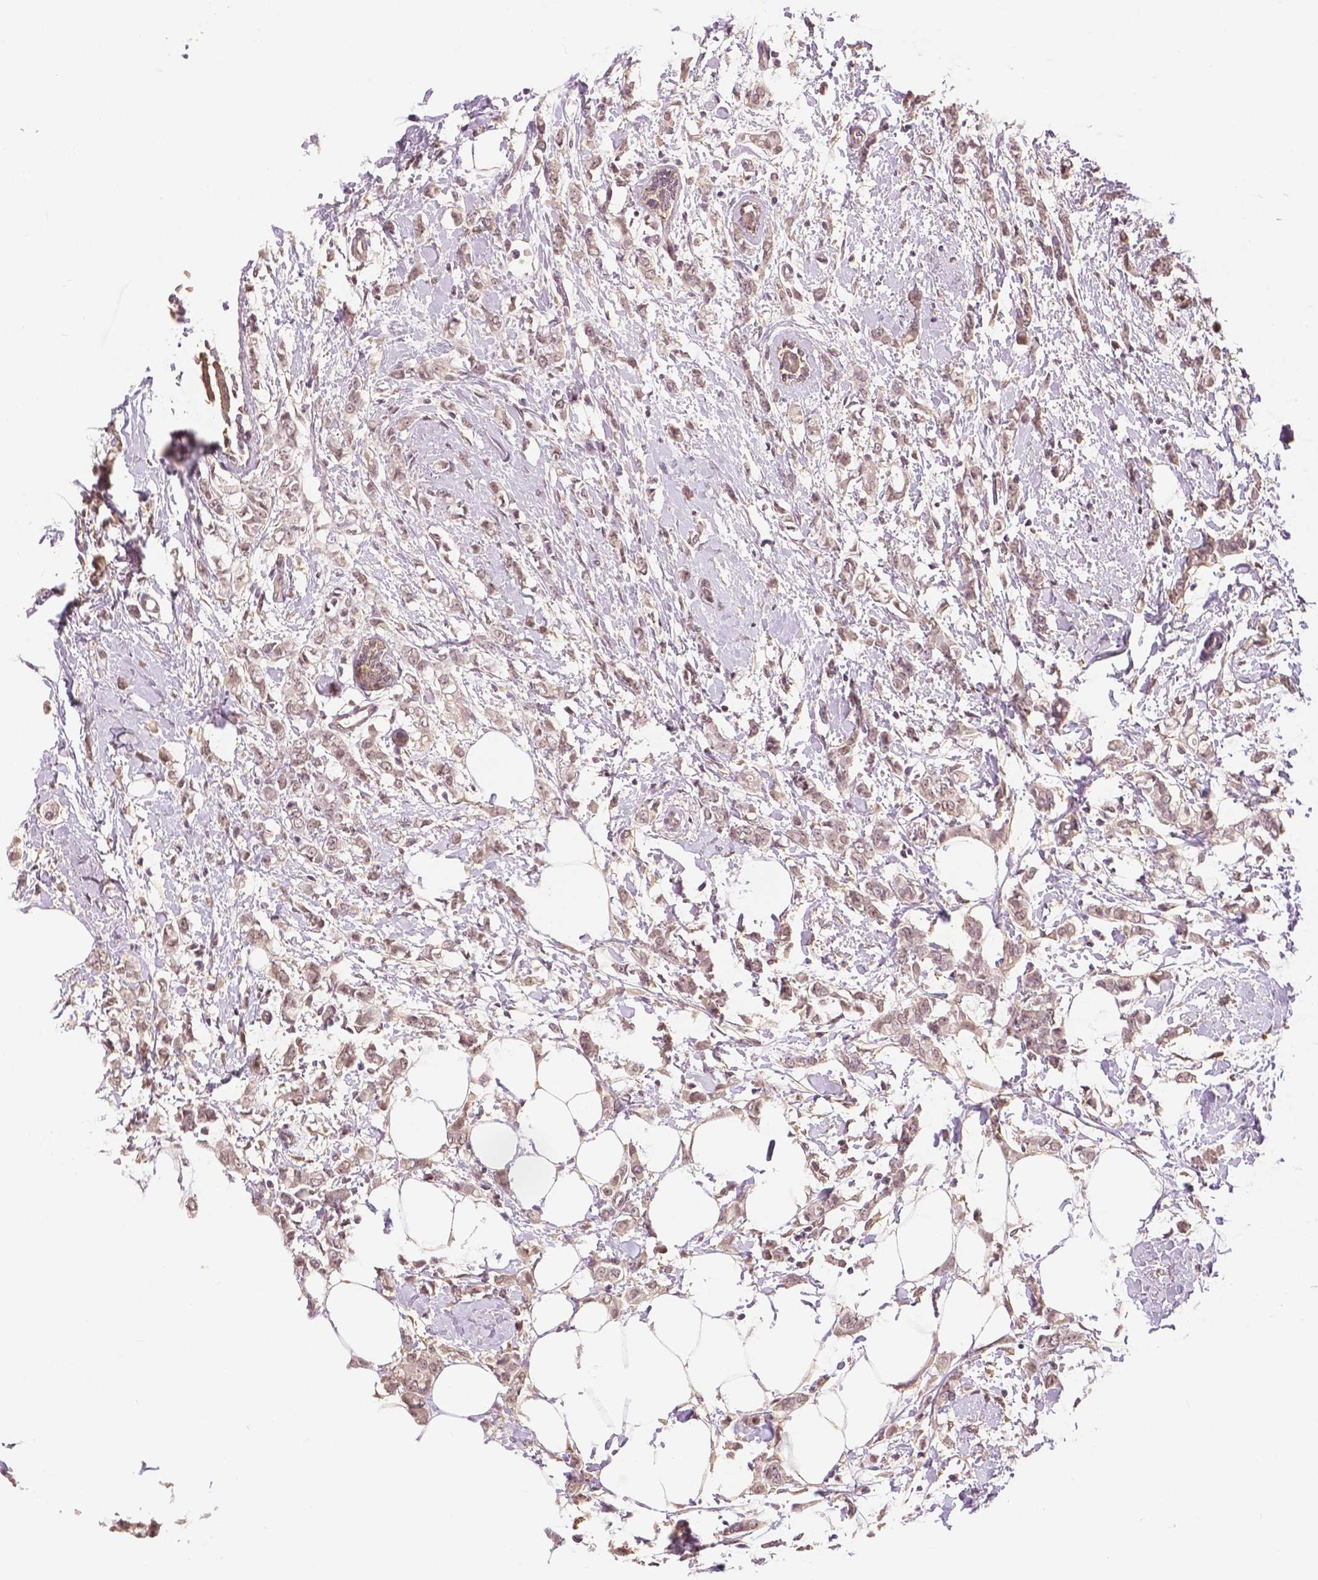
{"staining": {"intensity": "weak", "quantity": ">75%", "location": "nuclear"}, "tissue": "breast cancer", "cell_type": "Tumor cells", "image_type": "cancer", "snomed": [{"axis": "morphology", "description": "Duct carcinoma"}, {"axis": "topography", "description": "Breast"}], "caption": "Immunohistochemistry micrograph of human breast cancer (infiltrating ductal carcinoma) stained for a protein (brown), which demonstrates low levels of weak nuclear staining in about >75% of tumor cells.", "gene": "MAP1LC3B", "patient": {"sex": "female", "age": 40}}